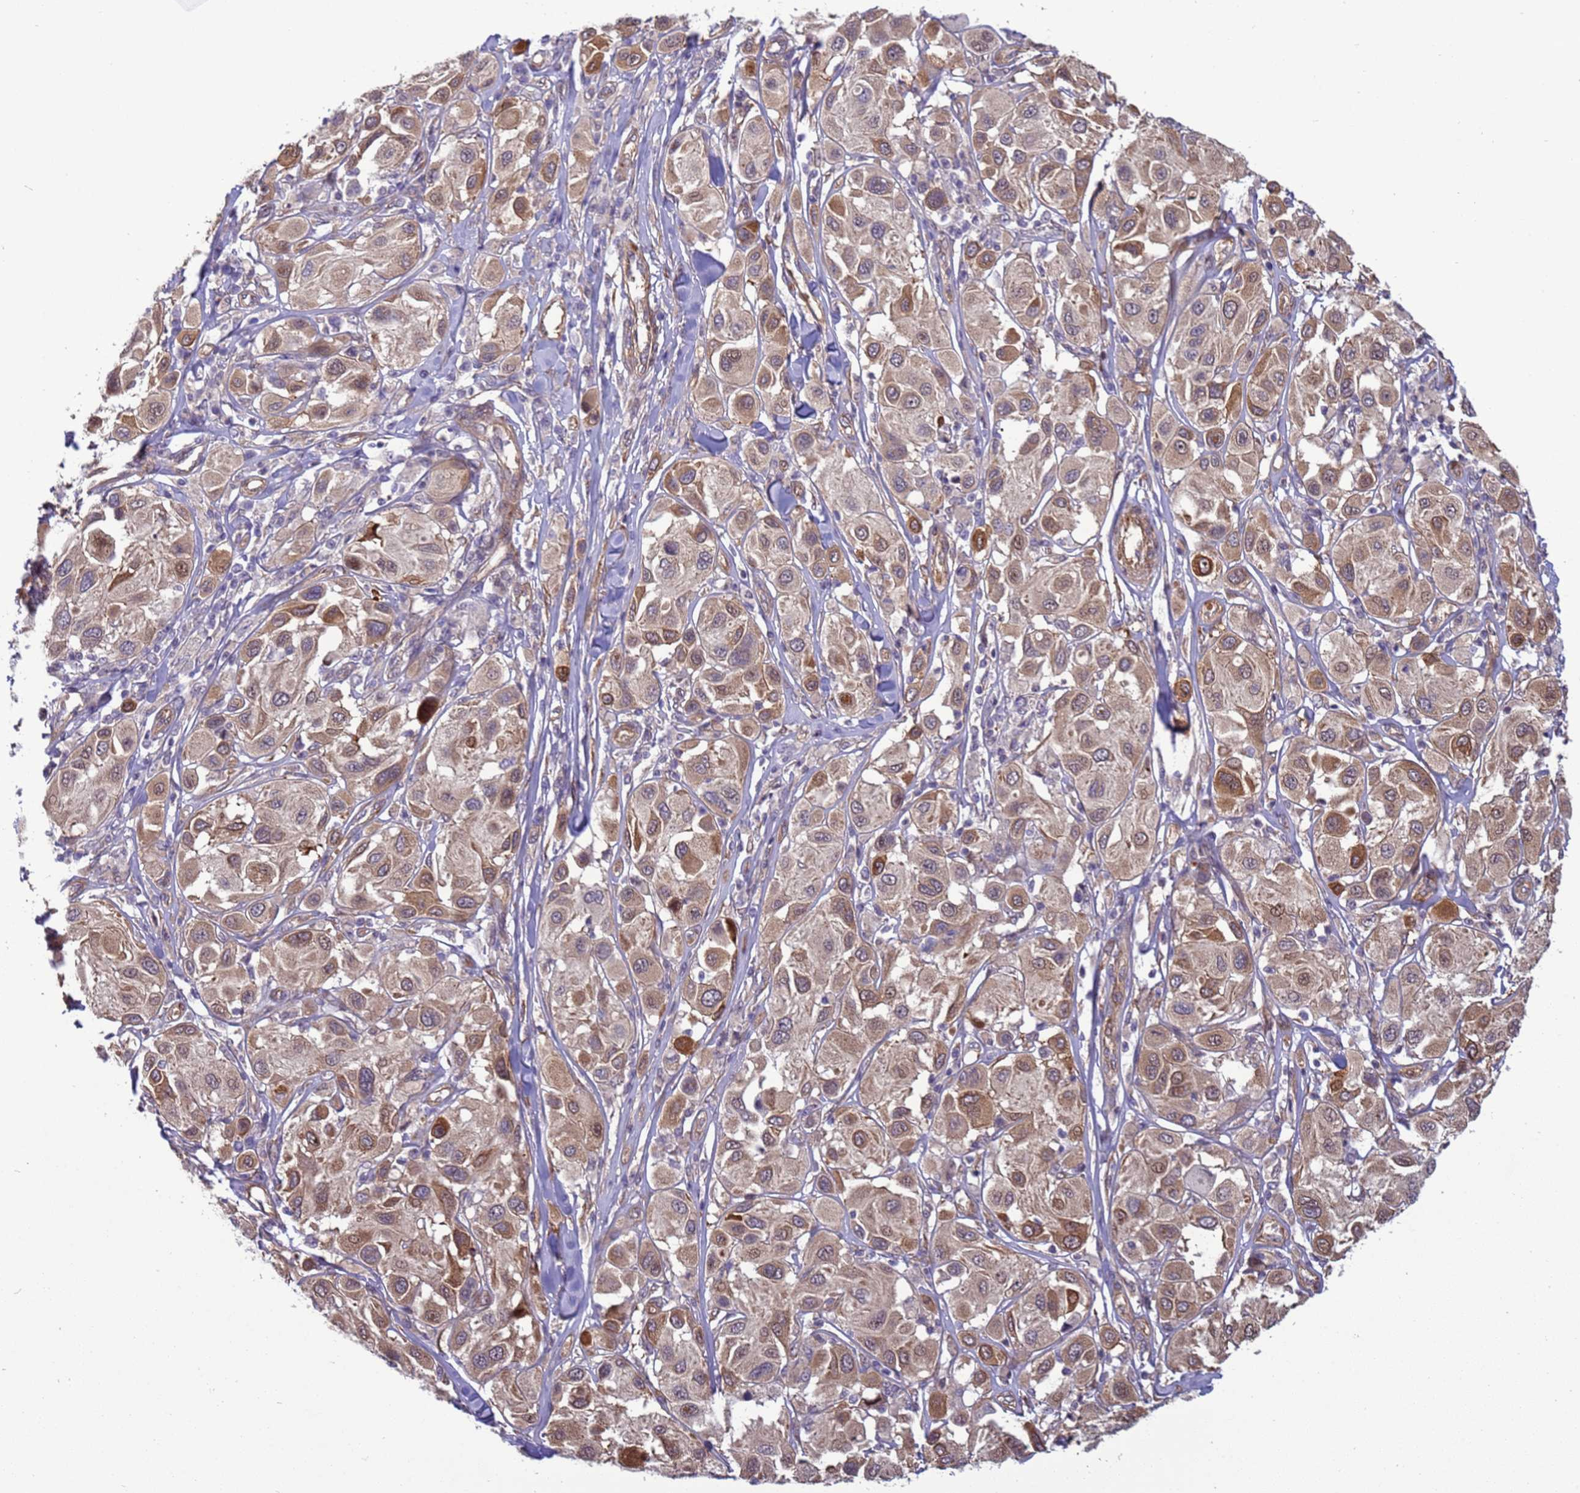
{"staining": {"intensity": "moderate", "quantity": ">75%", "location": "cytoplasmic/membranous"}, "tissue": "melanoma", "cell_type": "Tumor cells", "image_type": "cancer", "snomed": [{"axis": "morphology", "description": "Malignant melanoma, Metastatic site"}, {"axis": "topography", "description": "Skin"}], "caption": "Melanoma stained for a protein (brown) displays moderate cytoplasmic/membranous positive expression in approximately >75% of tumor cells.", "gene": "ITGB4", "patient": {"sex": "male", "age": 41}}